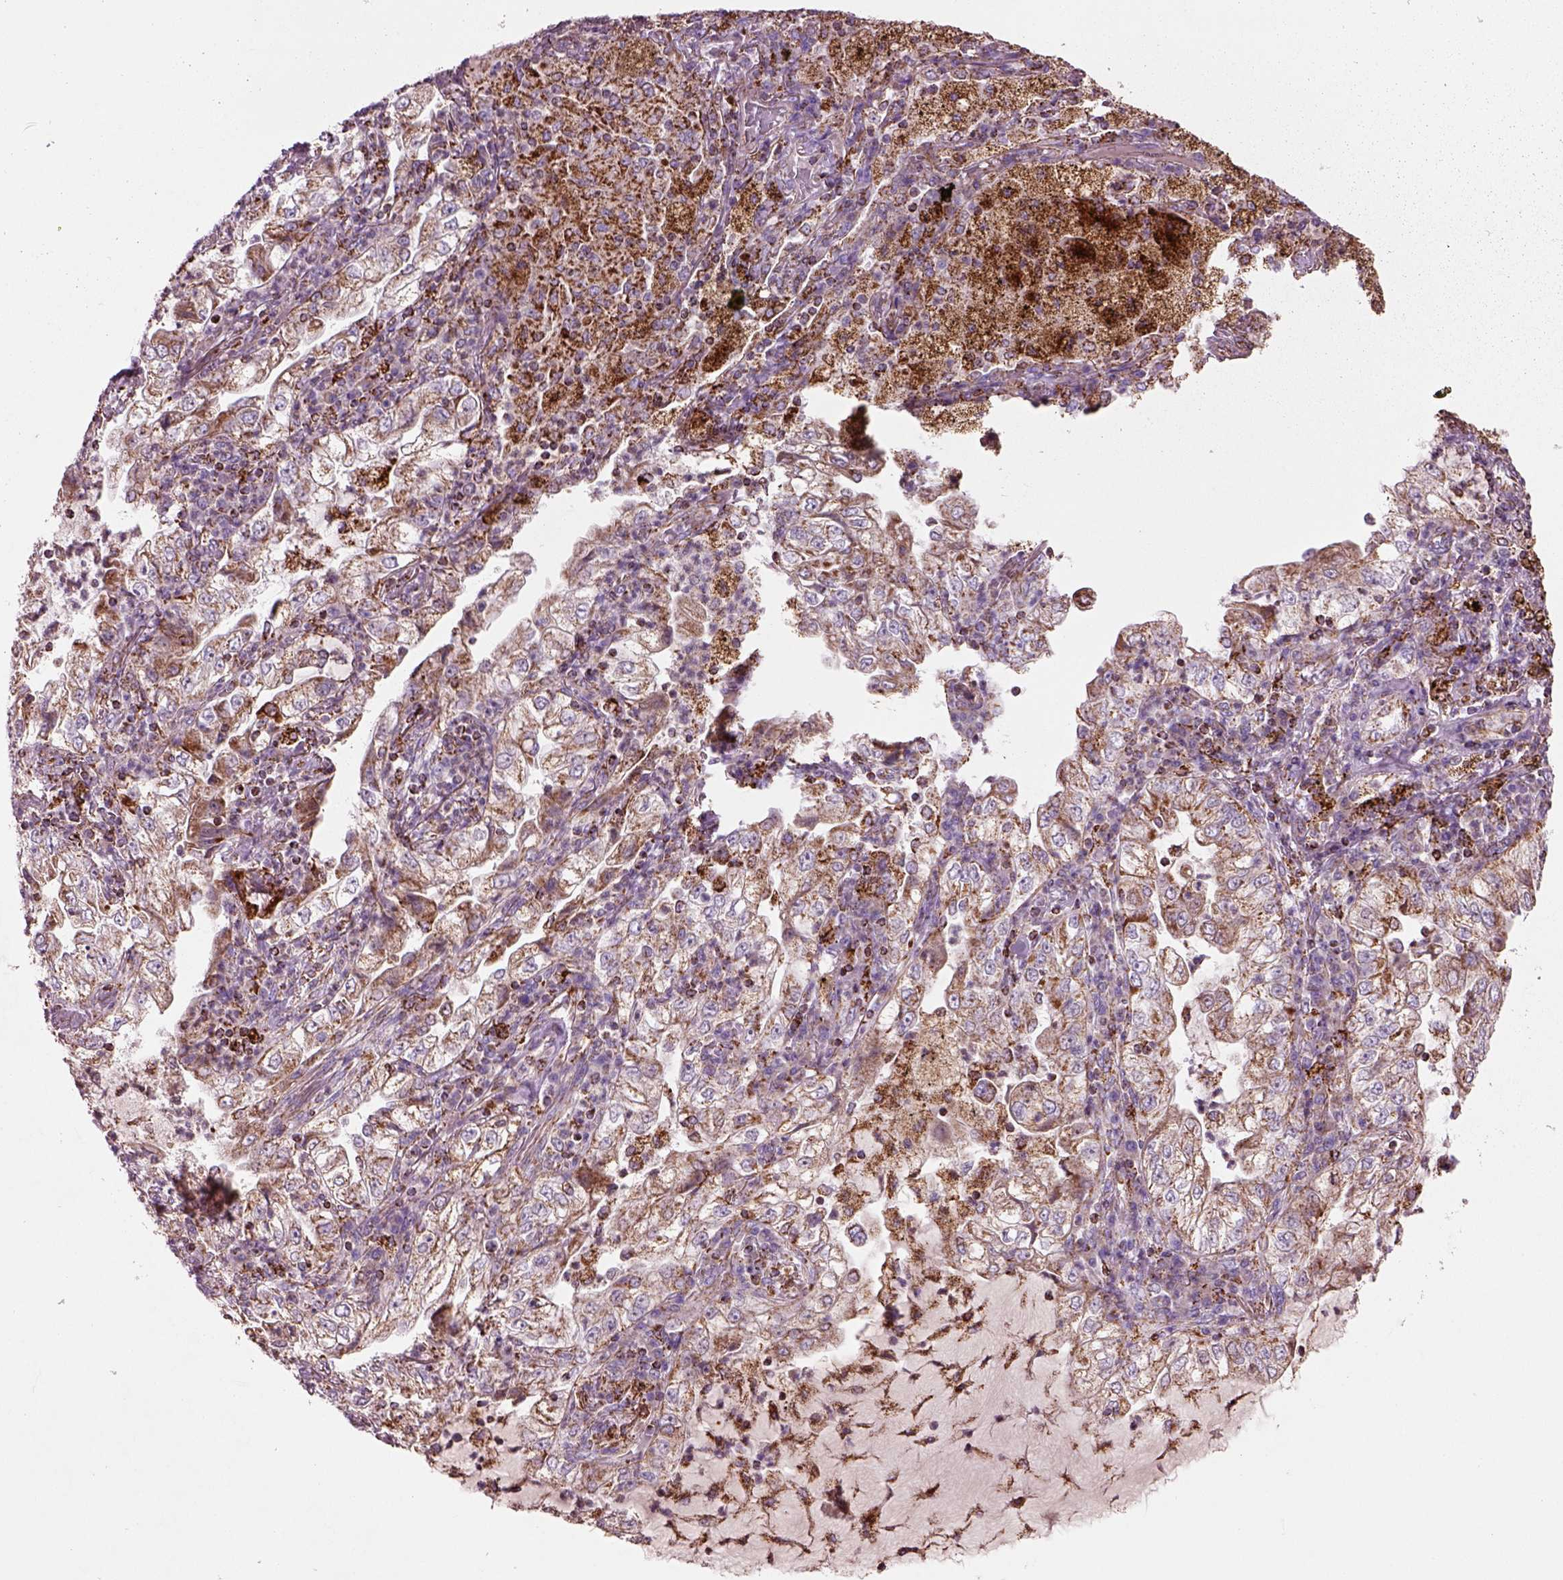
{"staining": {"intensity": "moderate", "quantity": ">75%", "location": "cytoplasmic/membranous"}, "tissue": "lung cancer", "cell_type": "Tumor cells", "image_type": "cancer", "snomed": [{"axis": "morphology", "description": "Adenocarcinoma, NOS"}, {"axis": "topography", "description": "Lung"}], "caption": "Immunohistochemistry staining of lung cancer, which displays medium levels of moderate cytoplasmic/membranous expression in about >75% of tumor cells indicating moderate cytoplasmic/membranous protein staining. The staining was performed using DAB (brown) for protein detection and nuclei were counterstained in hematoxylin (blue).", "gene": "SLC25A24", "patient": {"sex": "female", "age": 73}}